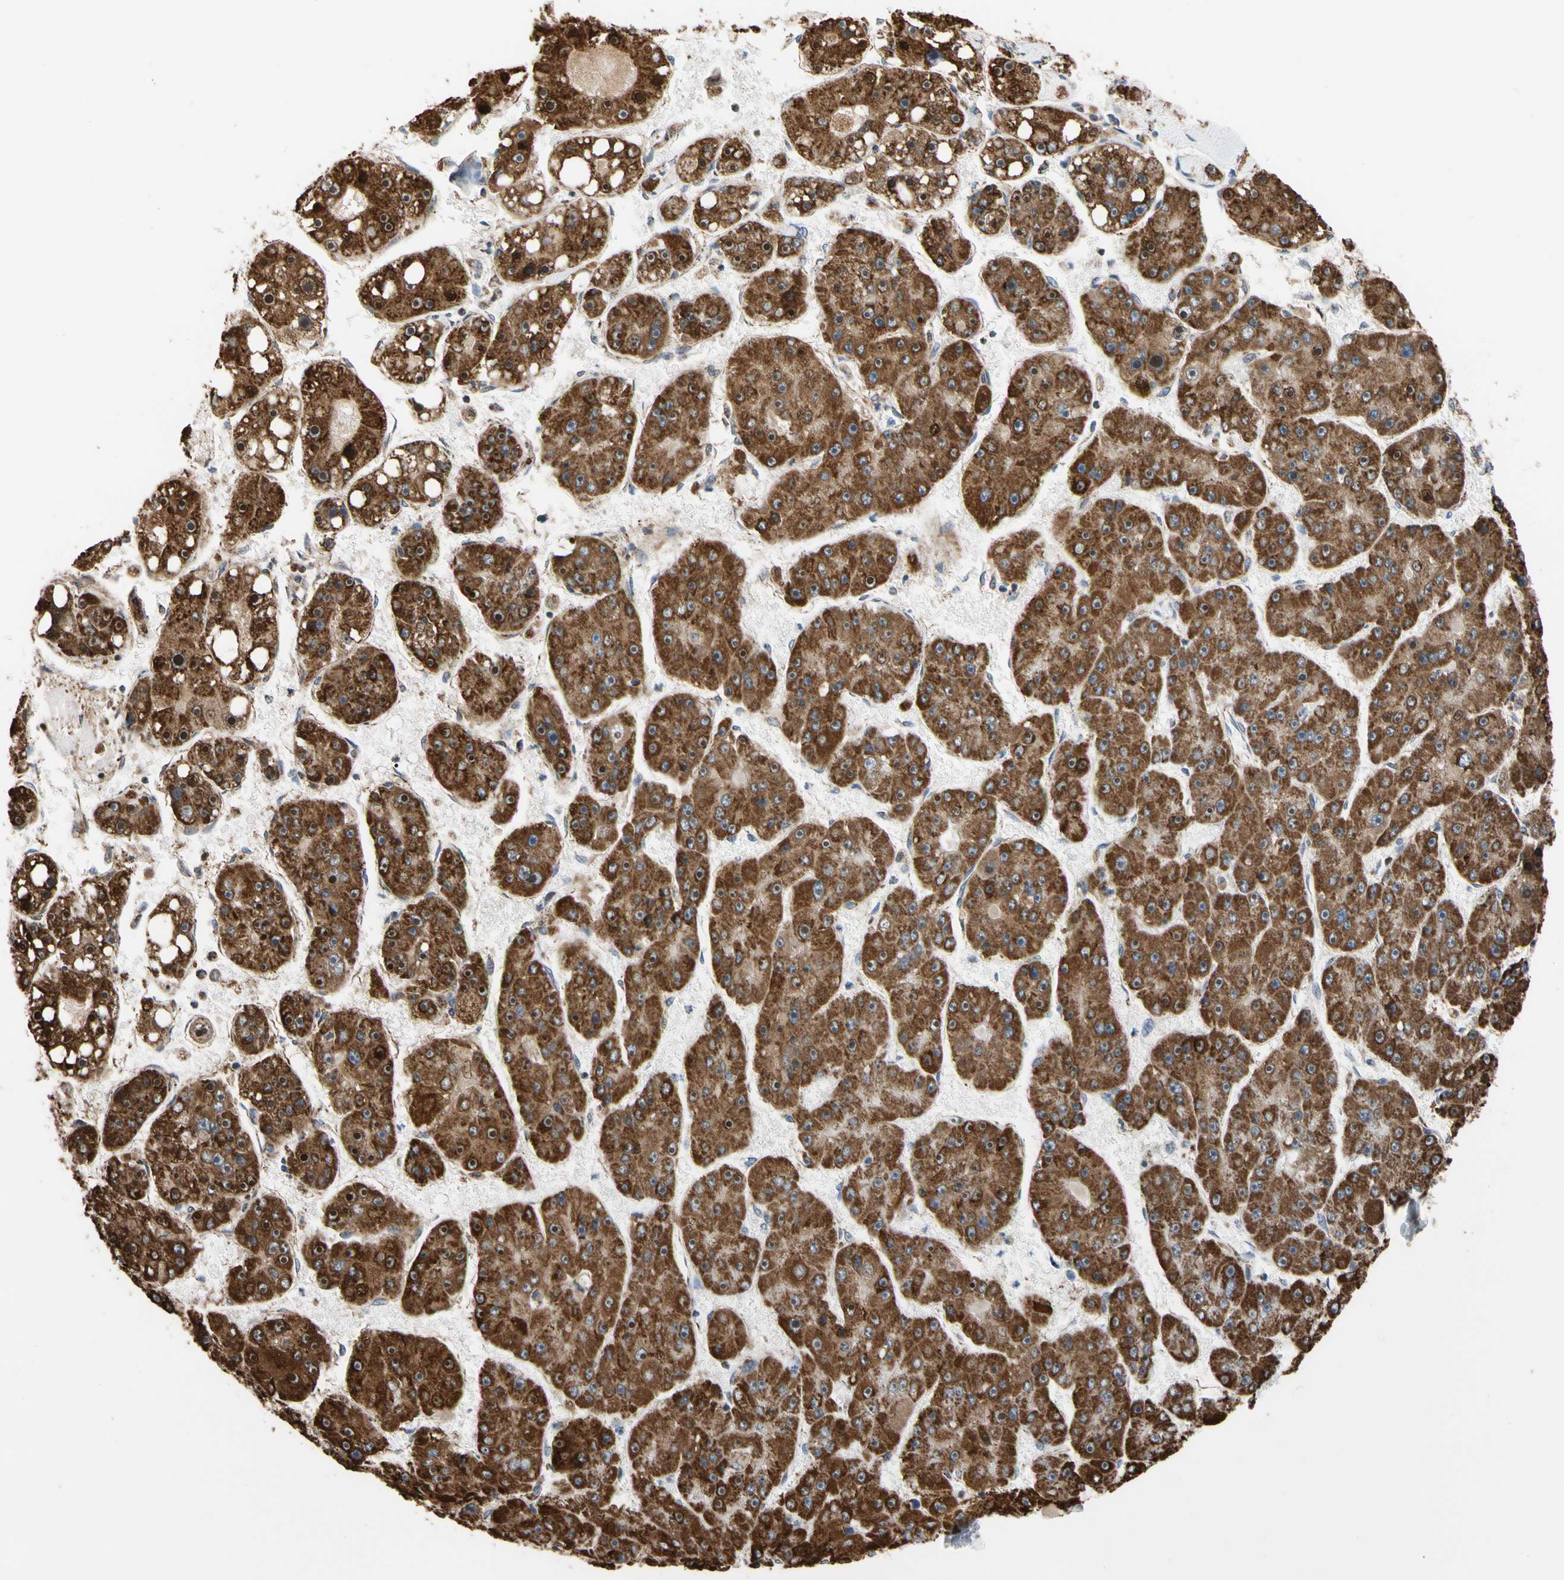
{"staining": {"intensity": "strong", "quantity": ">75%", "location": "cytoplasmic/membranous"}, "tissue": "liver cancer", "cell_type": "Tumor cells", "image_type": "cancer", "snomed": [{"axis": "morphology", "description": "Carcinoma, Hepatocellular, NOS"}, {"axis": "topography", "description": "Liver"}], "caption": "Protein staining shows strong cytoplasmic/membranous expression in approximately >75% of tumor cells in liver hepatocellular carcinoma.", "gene": "FAM110B", "patient": {"sex": "female", "age": 61}}